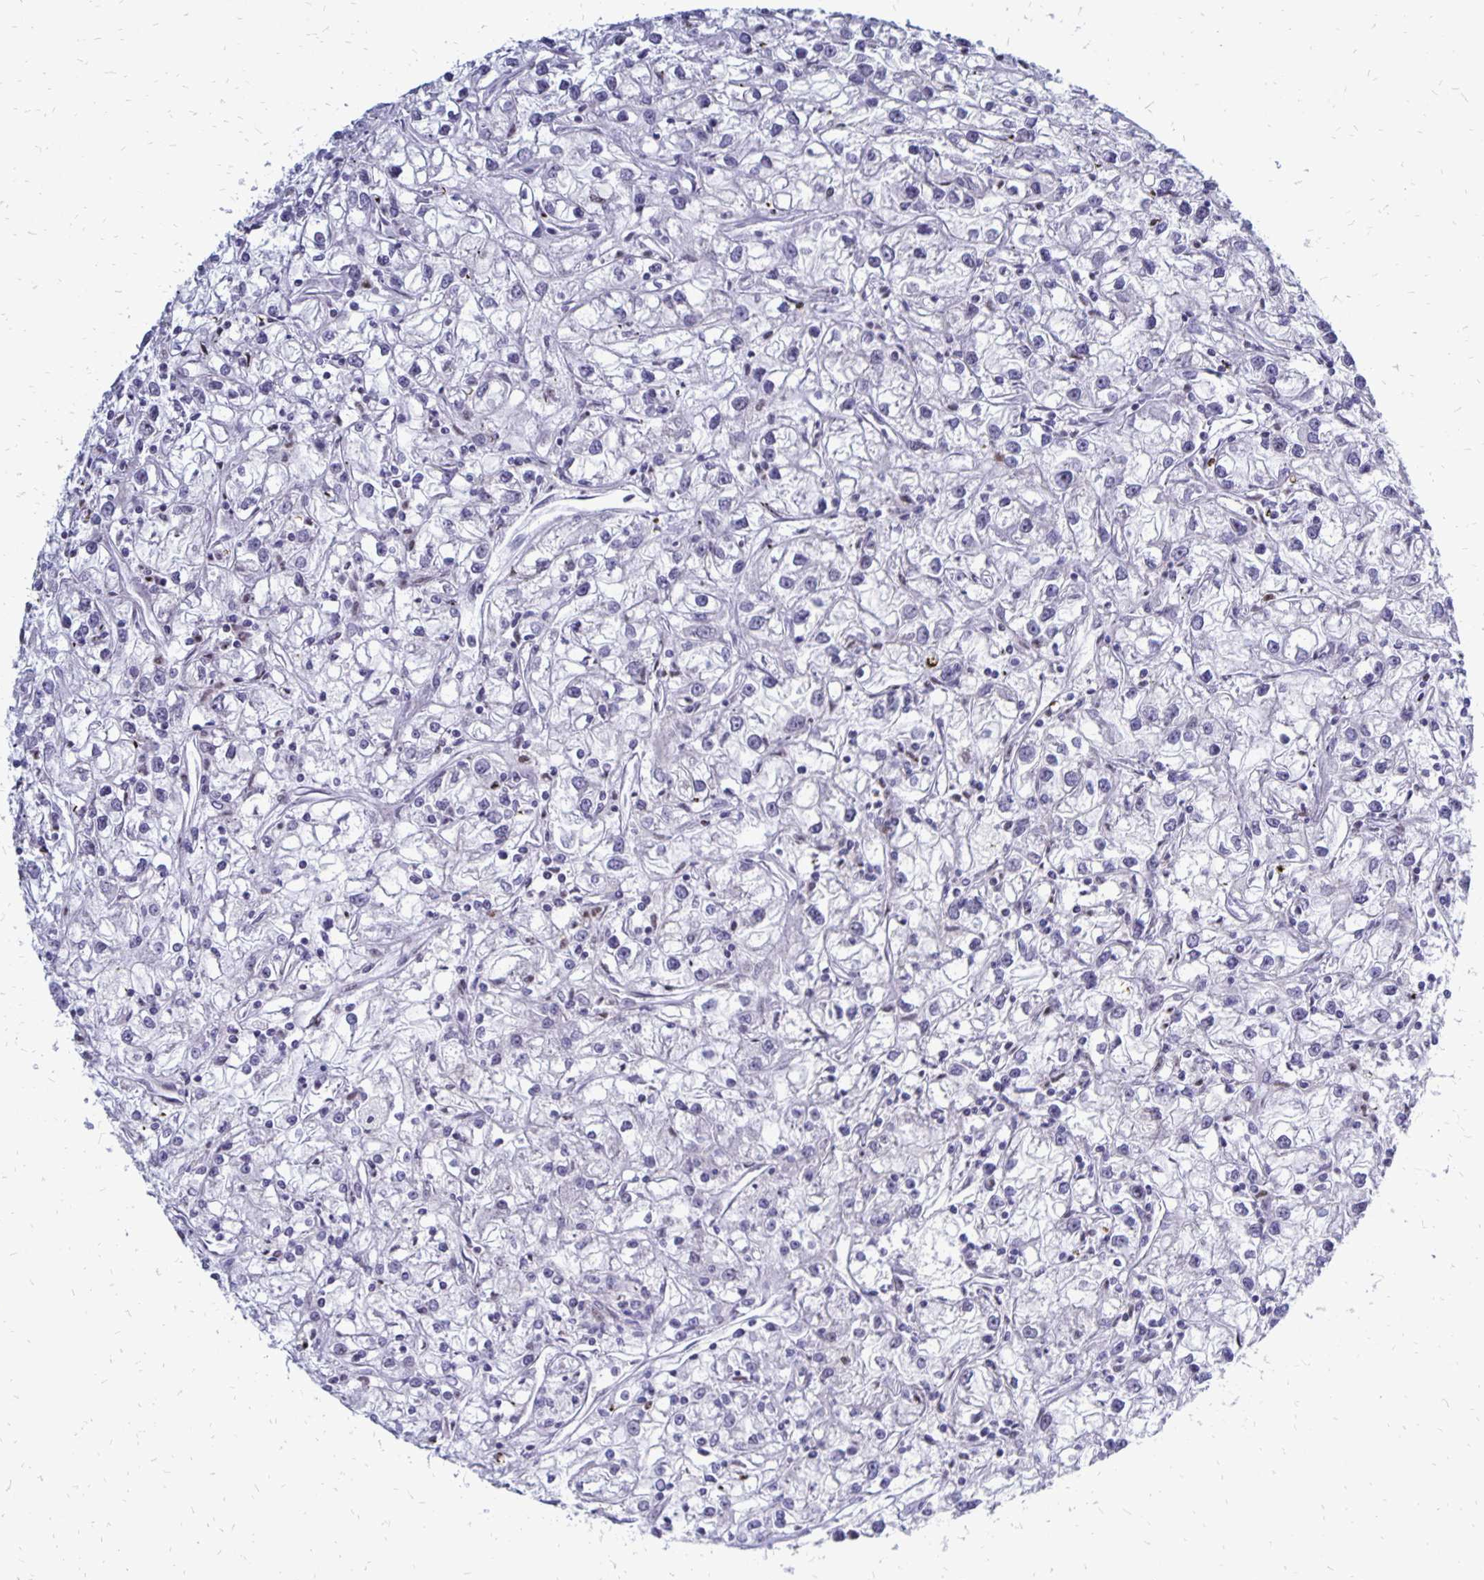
{"staining": {"intensity": "moderate", "quantity": "<25%", "location": "nuclear"}, "tissue": "renal cancer", "cell_type": "Tumor cells", "image_type": "cancer", "snomed": [{"axis": "morphology", "description": "Adenocarcinoma, NOS"}, {"axis": "topography", "description": "Kidney"}], "caption": "Immunohistochemical staining of adenocarcinoma (renal) exhibits low levels of moderate nuclear expression in about <25% of tumor cells. (brown staining indicates protein expression, while blue staining denotes nuclei).", "gene": "DCK", "patient": {"sex": "female", "age": 59}}